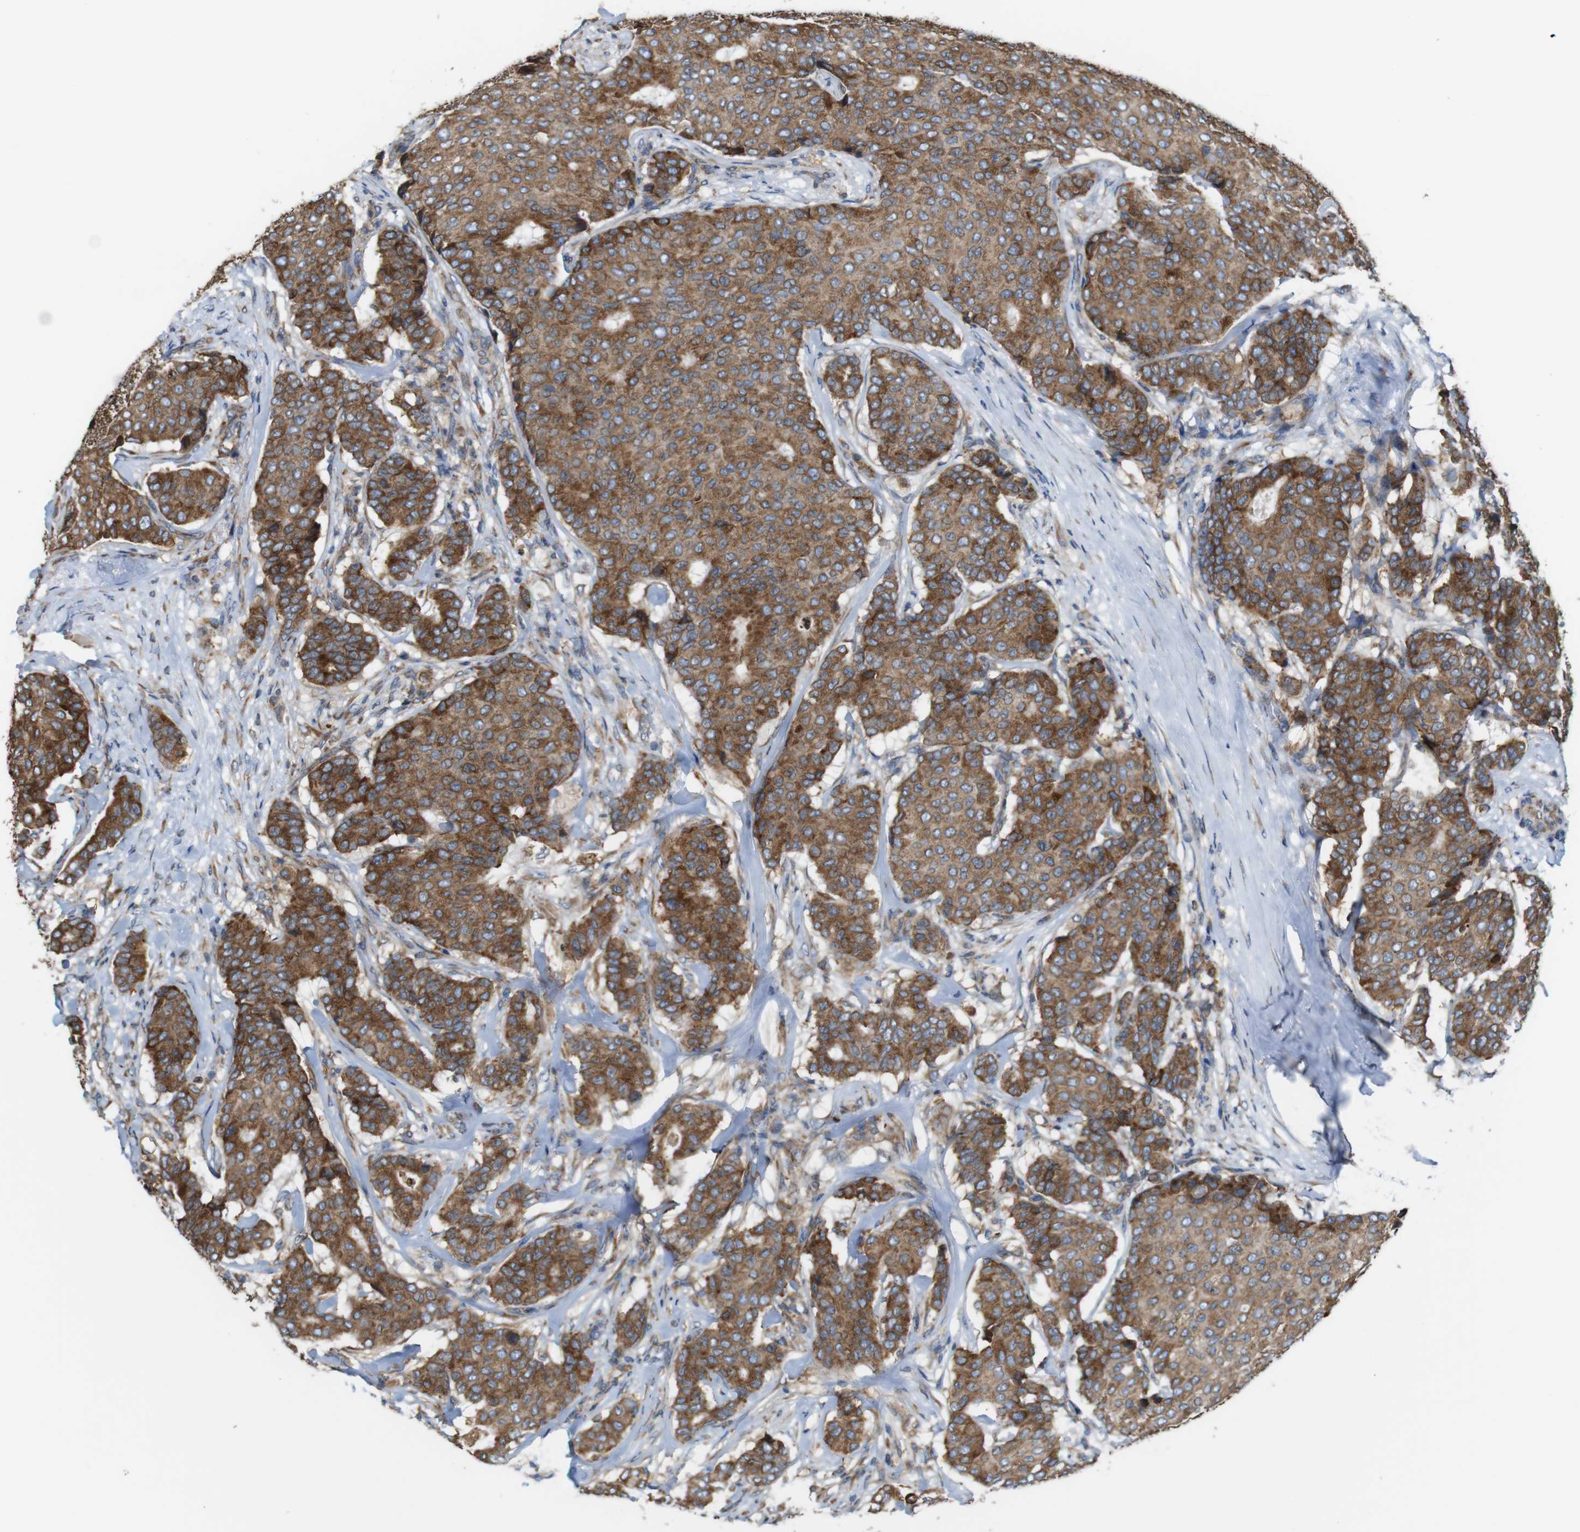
{"staining": {"intensity": "moderate", "quantity": ">75%", "location": "cytoplasmic/membranous"}, "tissue": "breast cancer", "cell_type": "Tumor cells", "image_type": "cancer", "snomed": [{"axis": "morphology", "description": "Duct carcinoma"}, {"axis": "topography", "description": "Breast"}], "caption": "Breast cancer stained with DAB IHC demonstrates medium levels of moderate cytoplasmic/membranous staining in about >75% of tumor cells. Ihc stains the protein of interest in brown and the nuclei are stained blue.", "gene": "UGGT1", "patient": {"sex": "female", "age": 75}}